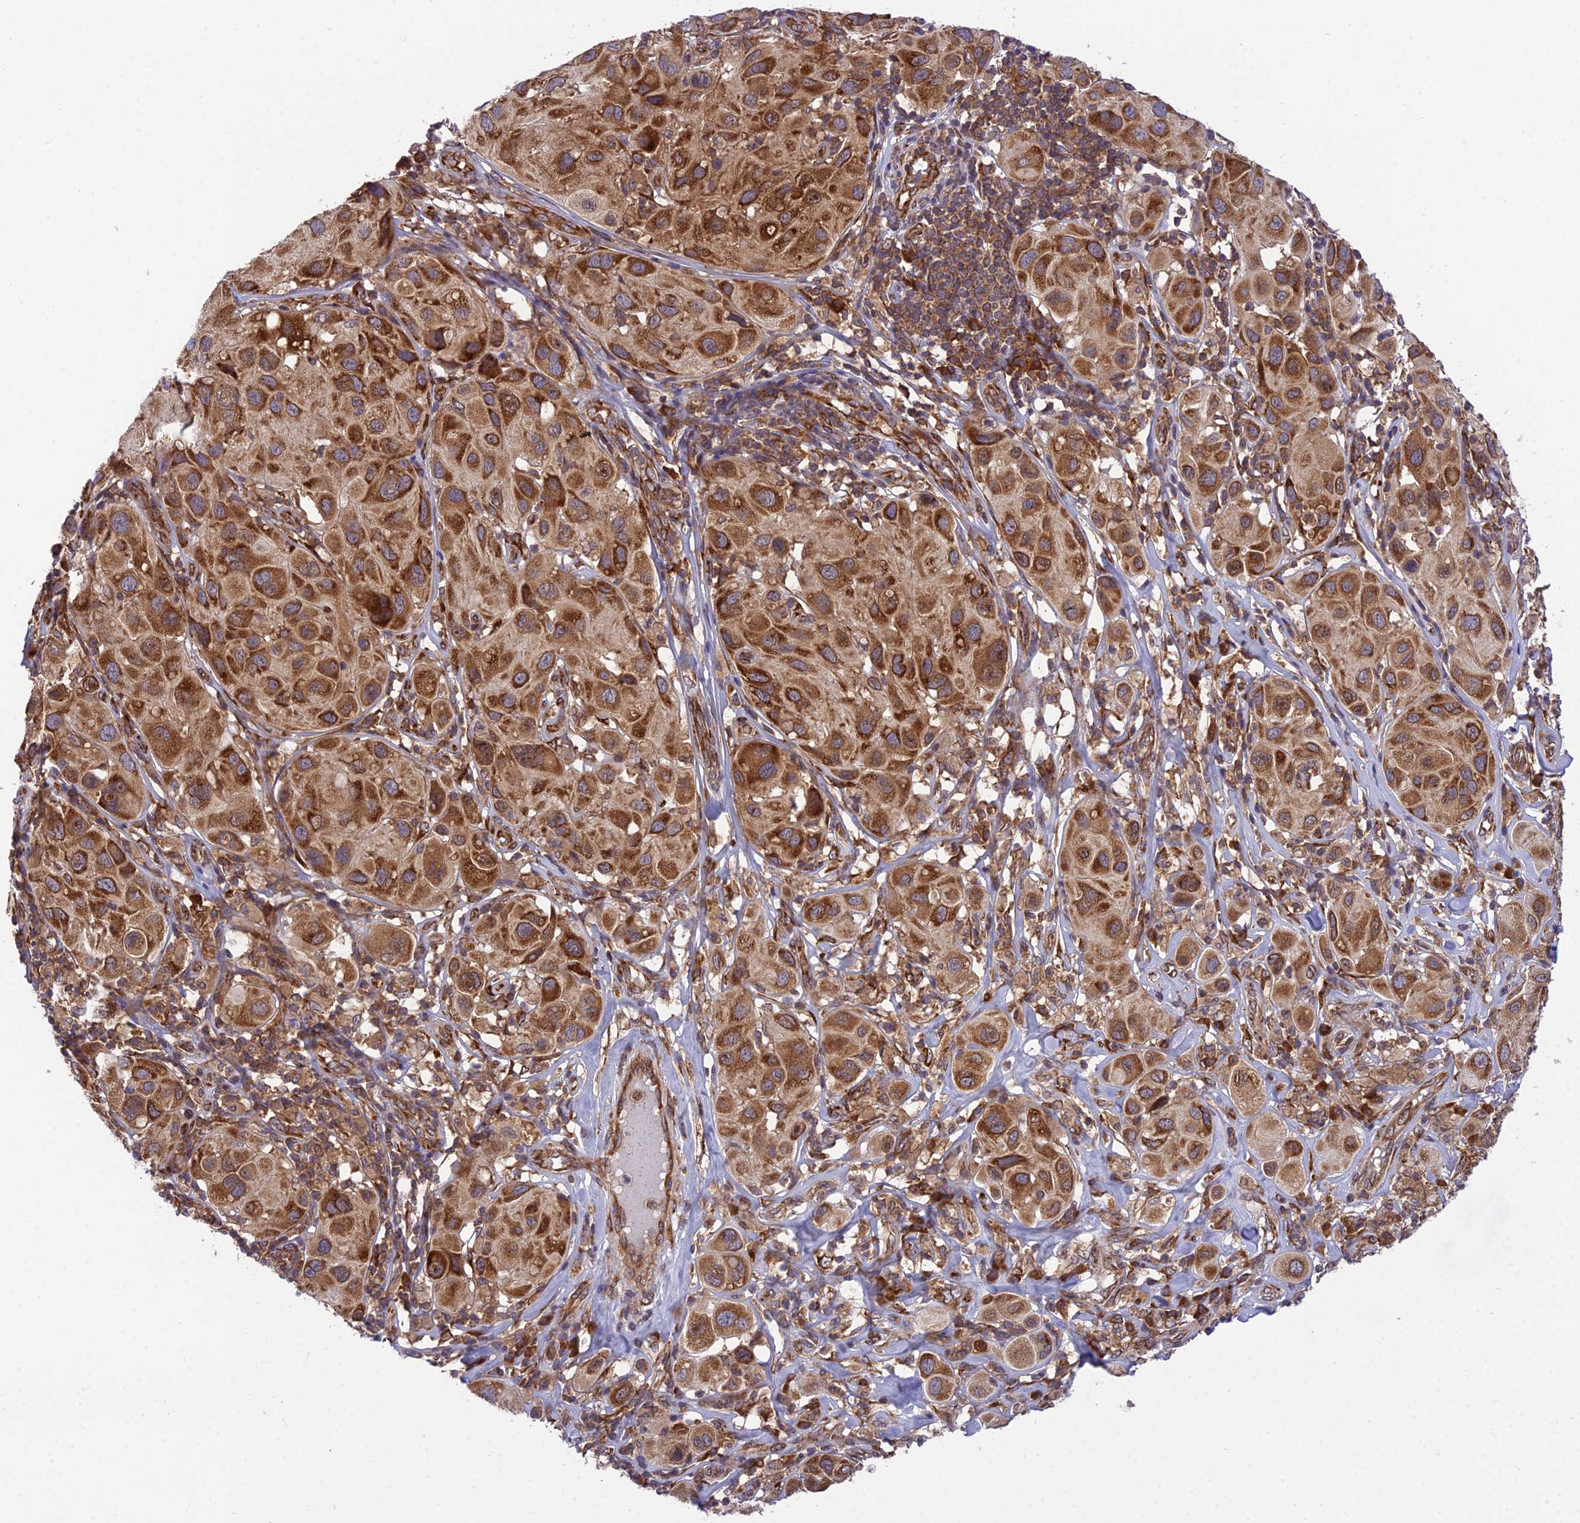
{"staining": {"intensity": "strong", "quantity": ">75%", "location": "cytoplasmic/membranous"}, "tissue": "melanoma", "cell_type": "Tumor cells", "image_type": "cancer", "snomed": [{"axis": "morphology", "description": "Malignant melanoma, Metastatic site"}, {"axis": "topography", "description": "Skin"}], "caption": "Immunohistochemical staining of malignant melanoma (metastatic site) demonstrates high levels of strong cytoplasmic/membranous protein staining in approximately >75% of tumor cells.", "gene": "DHCR7", "patient": {"sex": "male", "age": 41}}